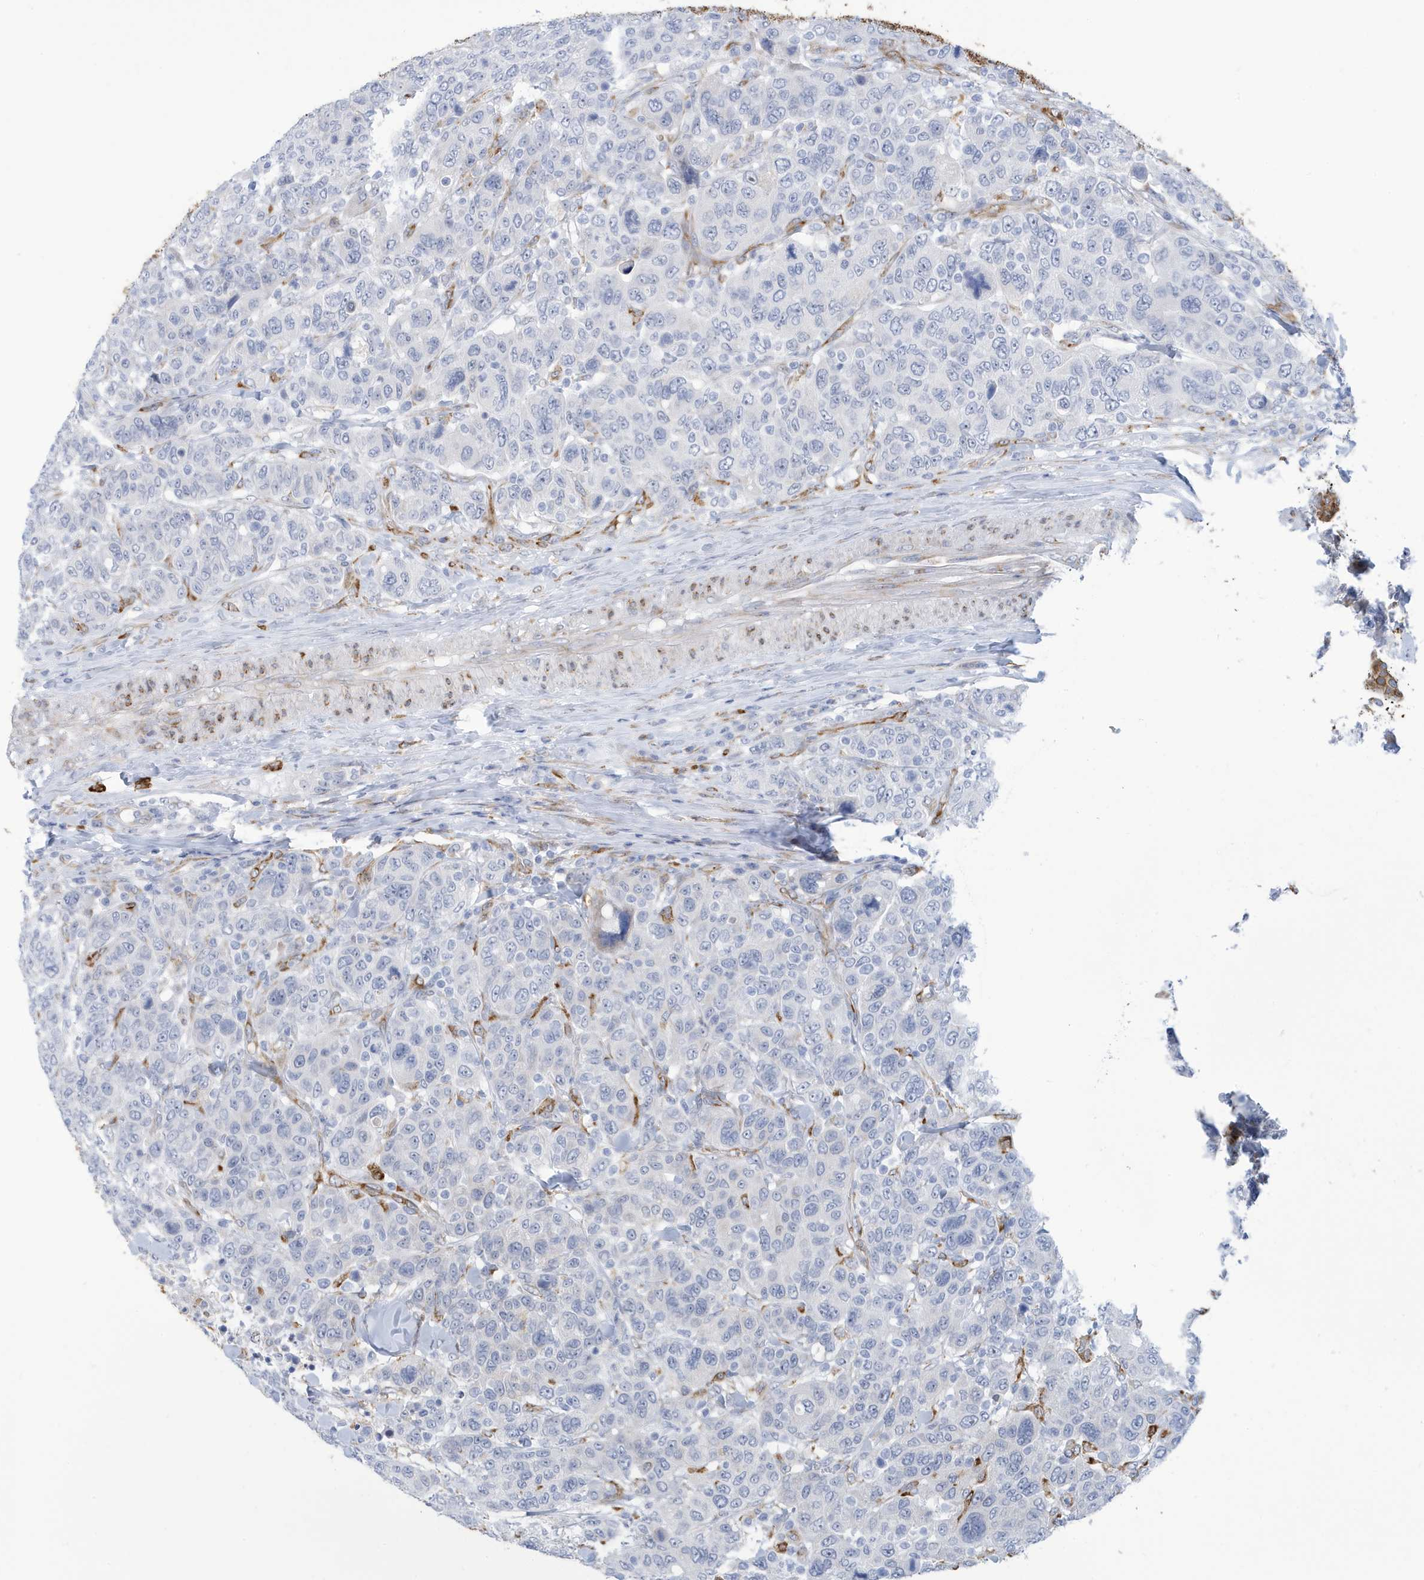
{"staining": {"intensity": "negative", "quantity": "none", "location": "none"}, "tissue": "breast cancer", "cell_type": "Tumor cells", "image_type": "cancer", "snomed": [{"axis": "morphology", "description": "Duct carcinoma"}, {"axis": "topography", "description": "Breast"}], "caption": "Immunohistochemistry image of human breast cancer (infiltrating ductal carcinoma) stained for a protein (brown), which reveals no expression in tumor cells. The staining was performed using DAB (3,3'-diaminobenzidine) to visualize the protein expression in brown, while the nuclei were stained in blue with hematoxylin (Magnification: 20x).", "gene": "SEMA3F", "patient": {"sex": "female", "age": 37}}